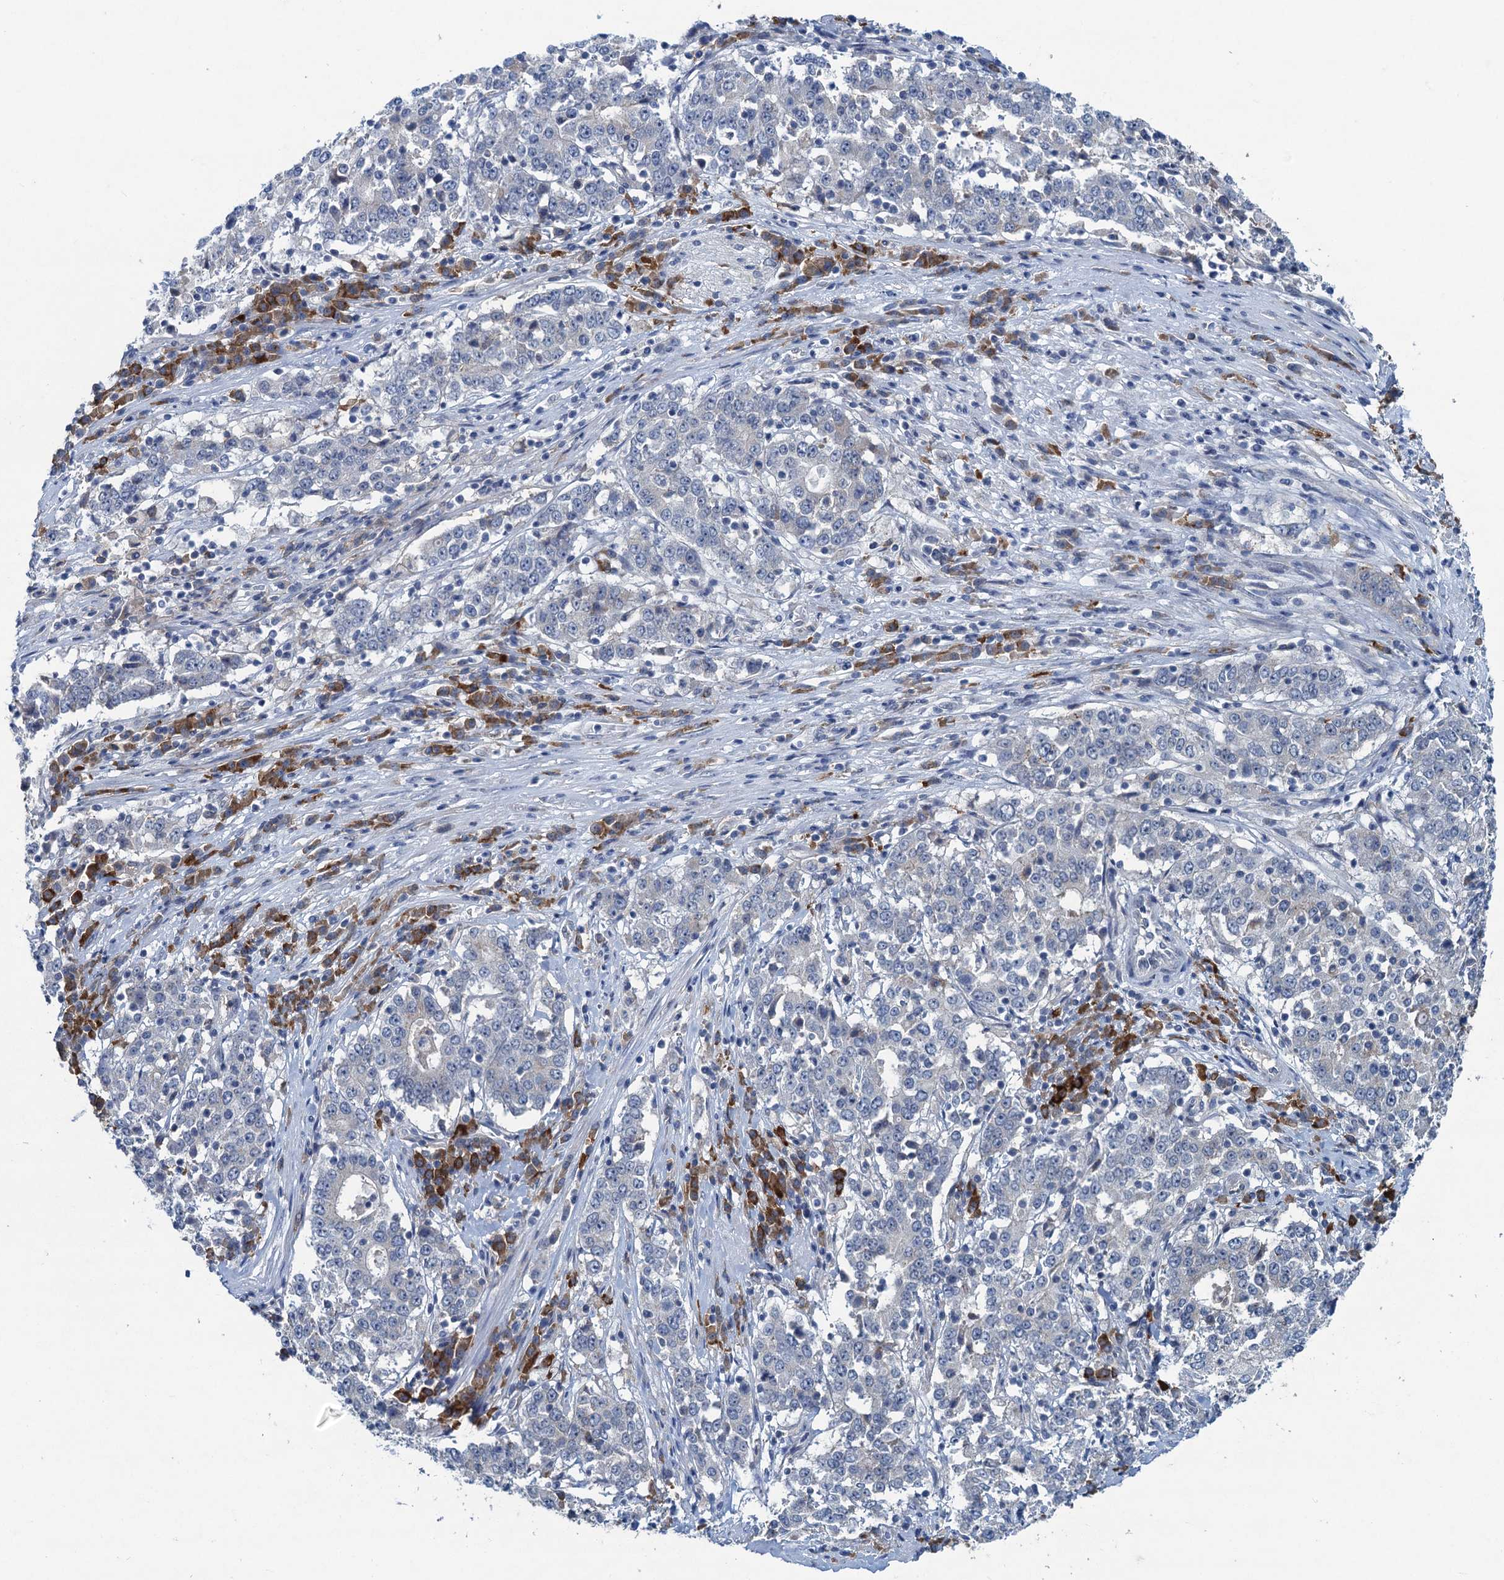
{"staining": {"intensity": "negative", "quantity": "none", "location": "none"}, "tissue": "stomach cancer", "cell_type": "Tumor cells", "image_type": "cancer", "snomed": [{"axis": "morphology", "description": "Adenocarcinoma, NOS"}, {"axis": "topography", "description": "Stomach"}], "caption": "High power microscopy photomicrograph of an immunohistochemistry micrograph of stomach cancer (adenocarcinoma), revealing no significant staining in tumor cells.", "gene": "HAPSTR1", "patient": {"sex": "male", "age": 59}}